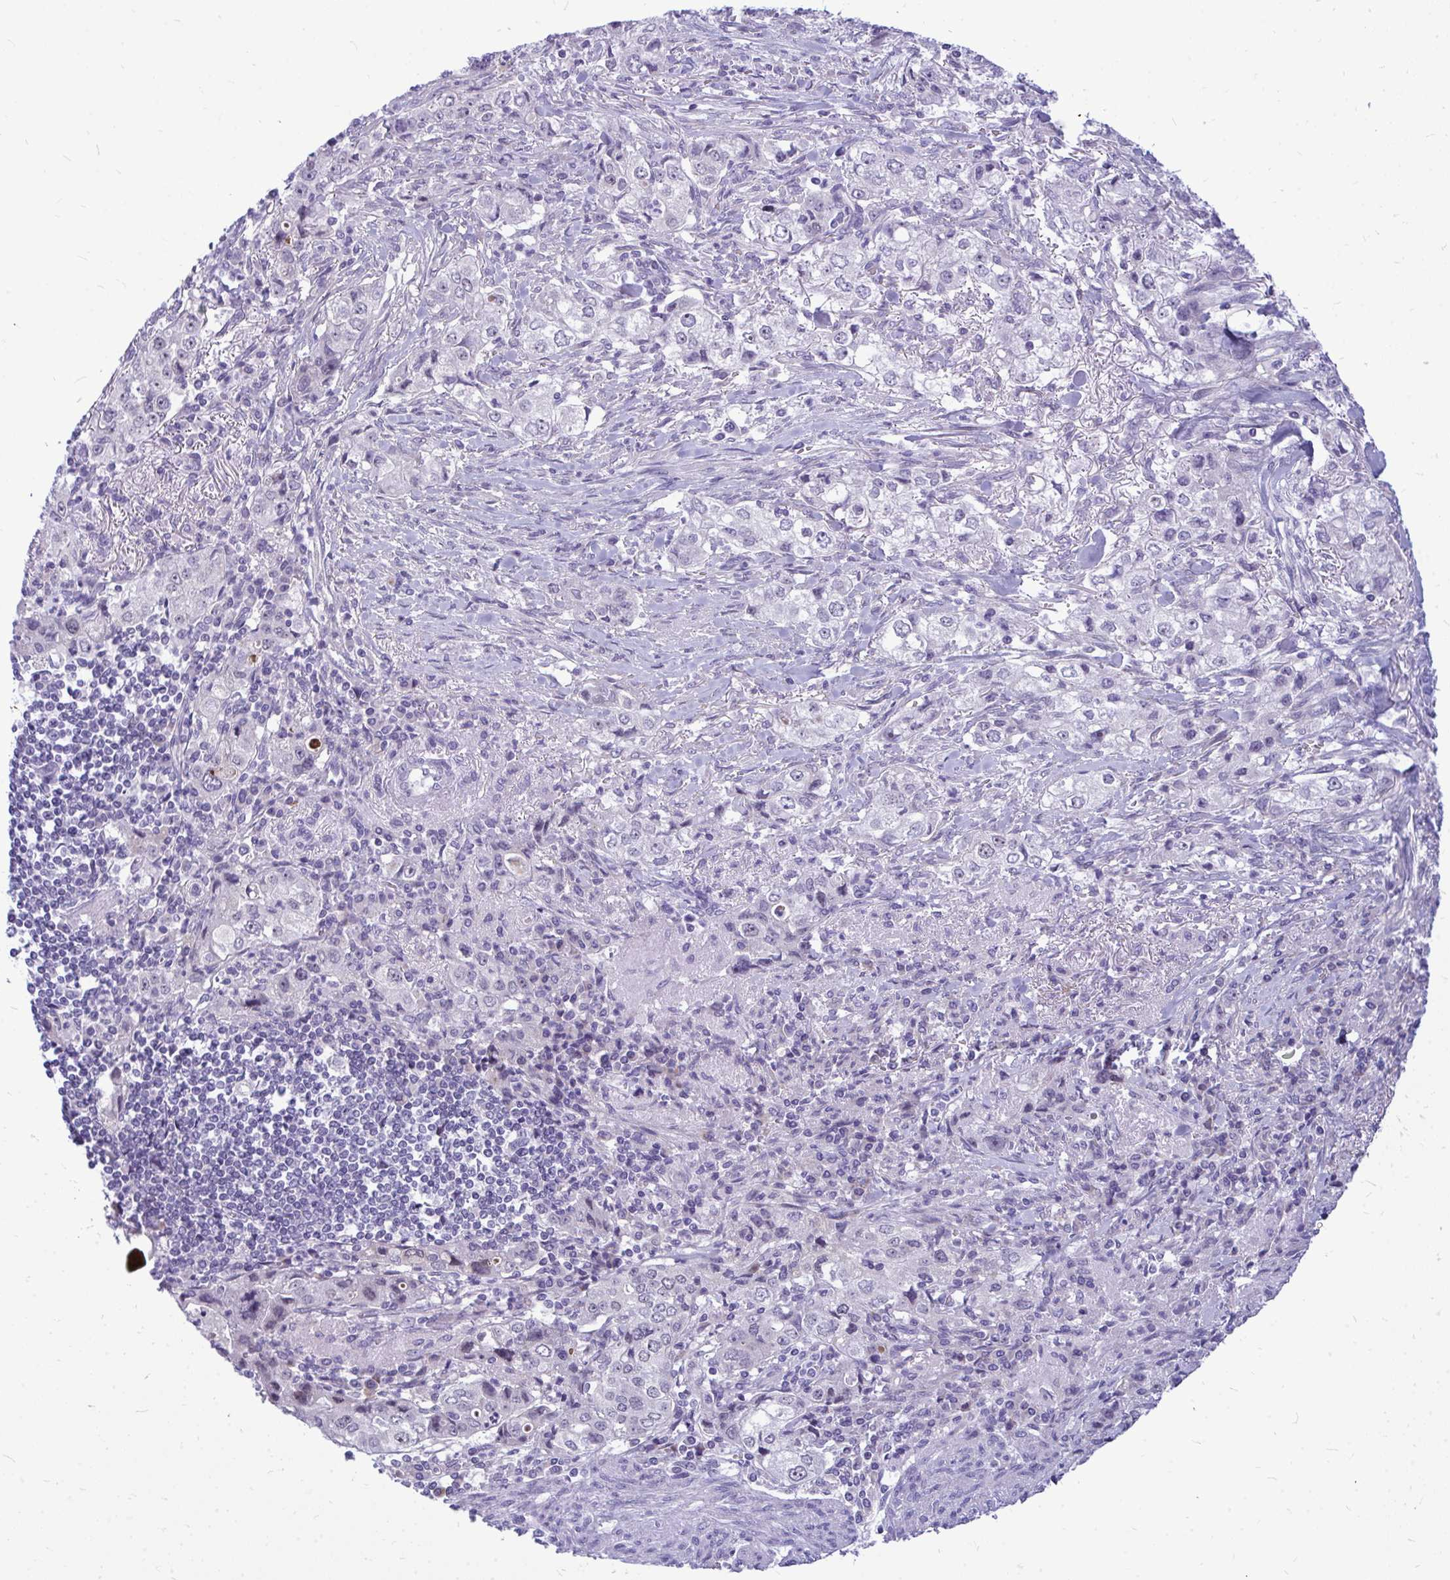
{"staining": {"intensity": "negative", "quantity": "none", "location": "none"}, "tissue": "stomach cancer", "cell_type": "Tumor cells", "image_type": "cancer", "snomed": [{"axis": "morphology", "description": "Adenocarcinoma, NOS"}, {"axis": "topography", "description": "Stomach, upper"}], "caption": "A photomicrograph of stomach adenocarcinoma stained for a protein reveals no brown staining in tumor cells. (DAB immunohistochemistry (IHC), high magnification).", "gene": "ZSCAN25", "patient": {"sex": "male", "age": 75}}